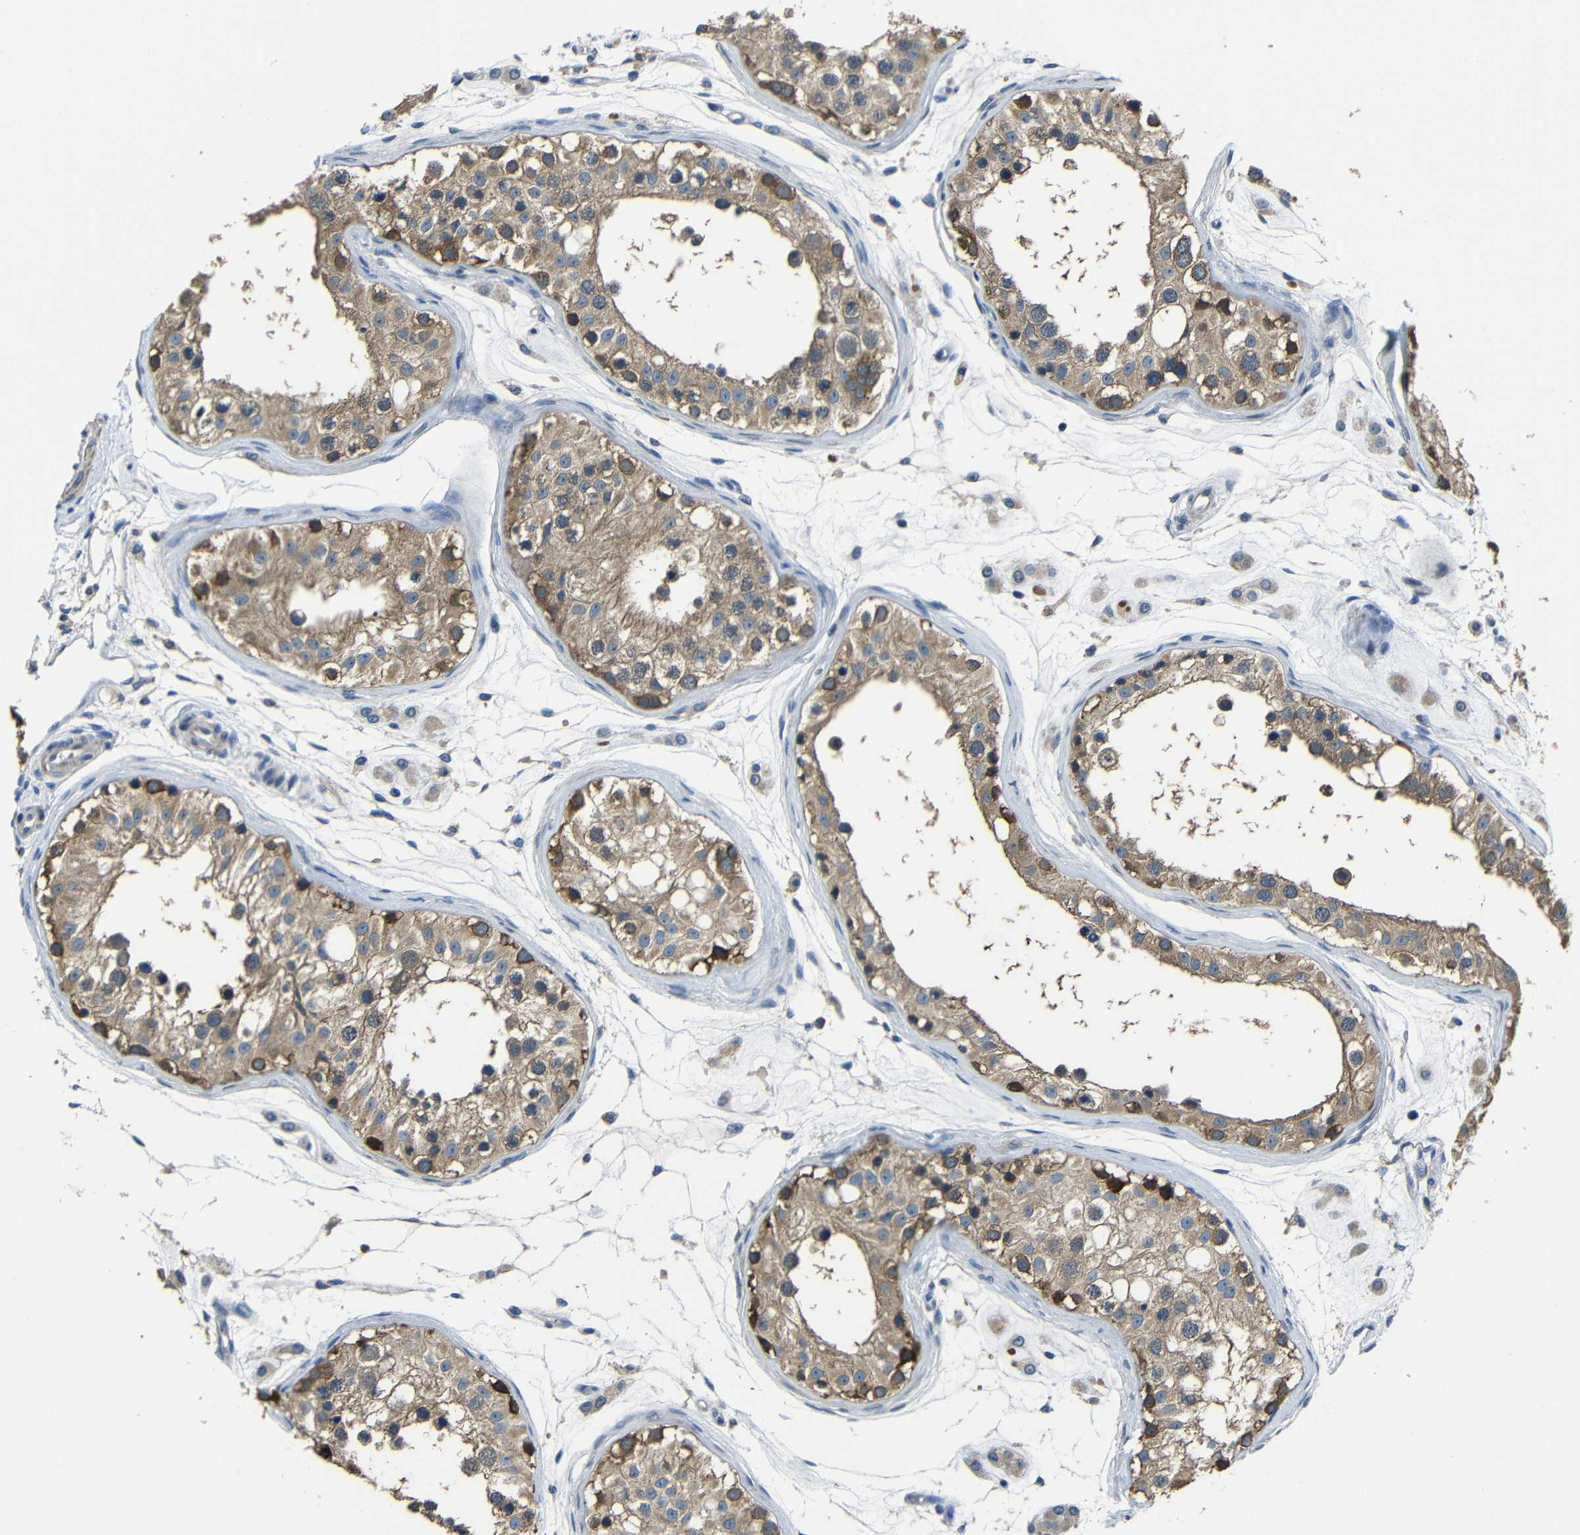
{"staining": {"intensity": "moderate", "quantity": ">75%", "location": "cytoplasmic/membranous"}, "tissue": "testis", "cell_type": "Cells in seminiferous ducts", "image_type": "normal", "snomed": [{"axis": "morphology", "description": "Normal tissue, NOS"}, {"axis": "morphology", "description": "Adenocarcinoma, metastatic, NOS"}, {"axis": "topography", "description": "Testis"}], "caption": "Moderate cytoplasmic/membranous expression is seen in about >75% of cells in seminiferous ducts in normal testis. (DAB IHC, brown staining for protein, blue staining for nuclei).", "gene": "GDI1", "patient": {"sex": "male", "age": 26}}